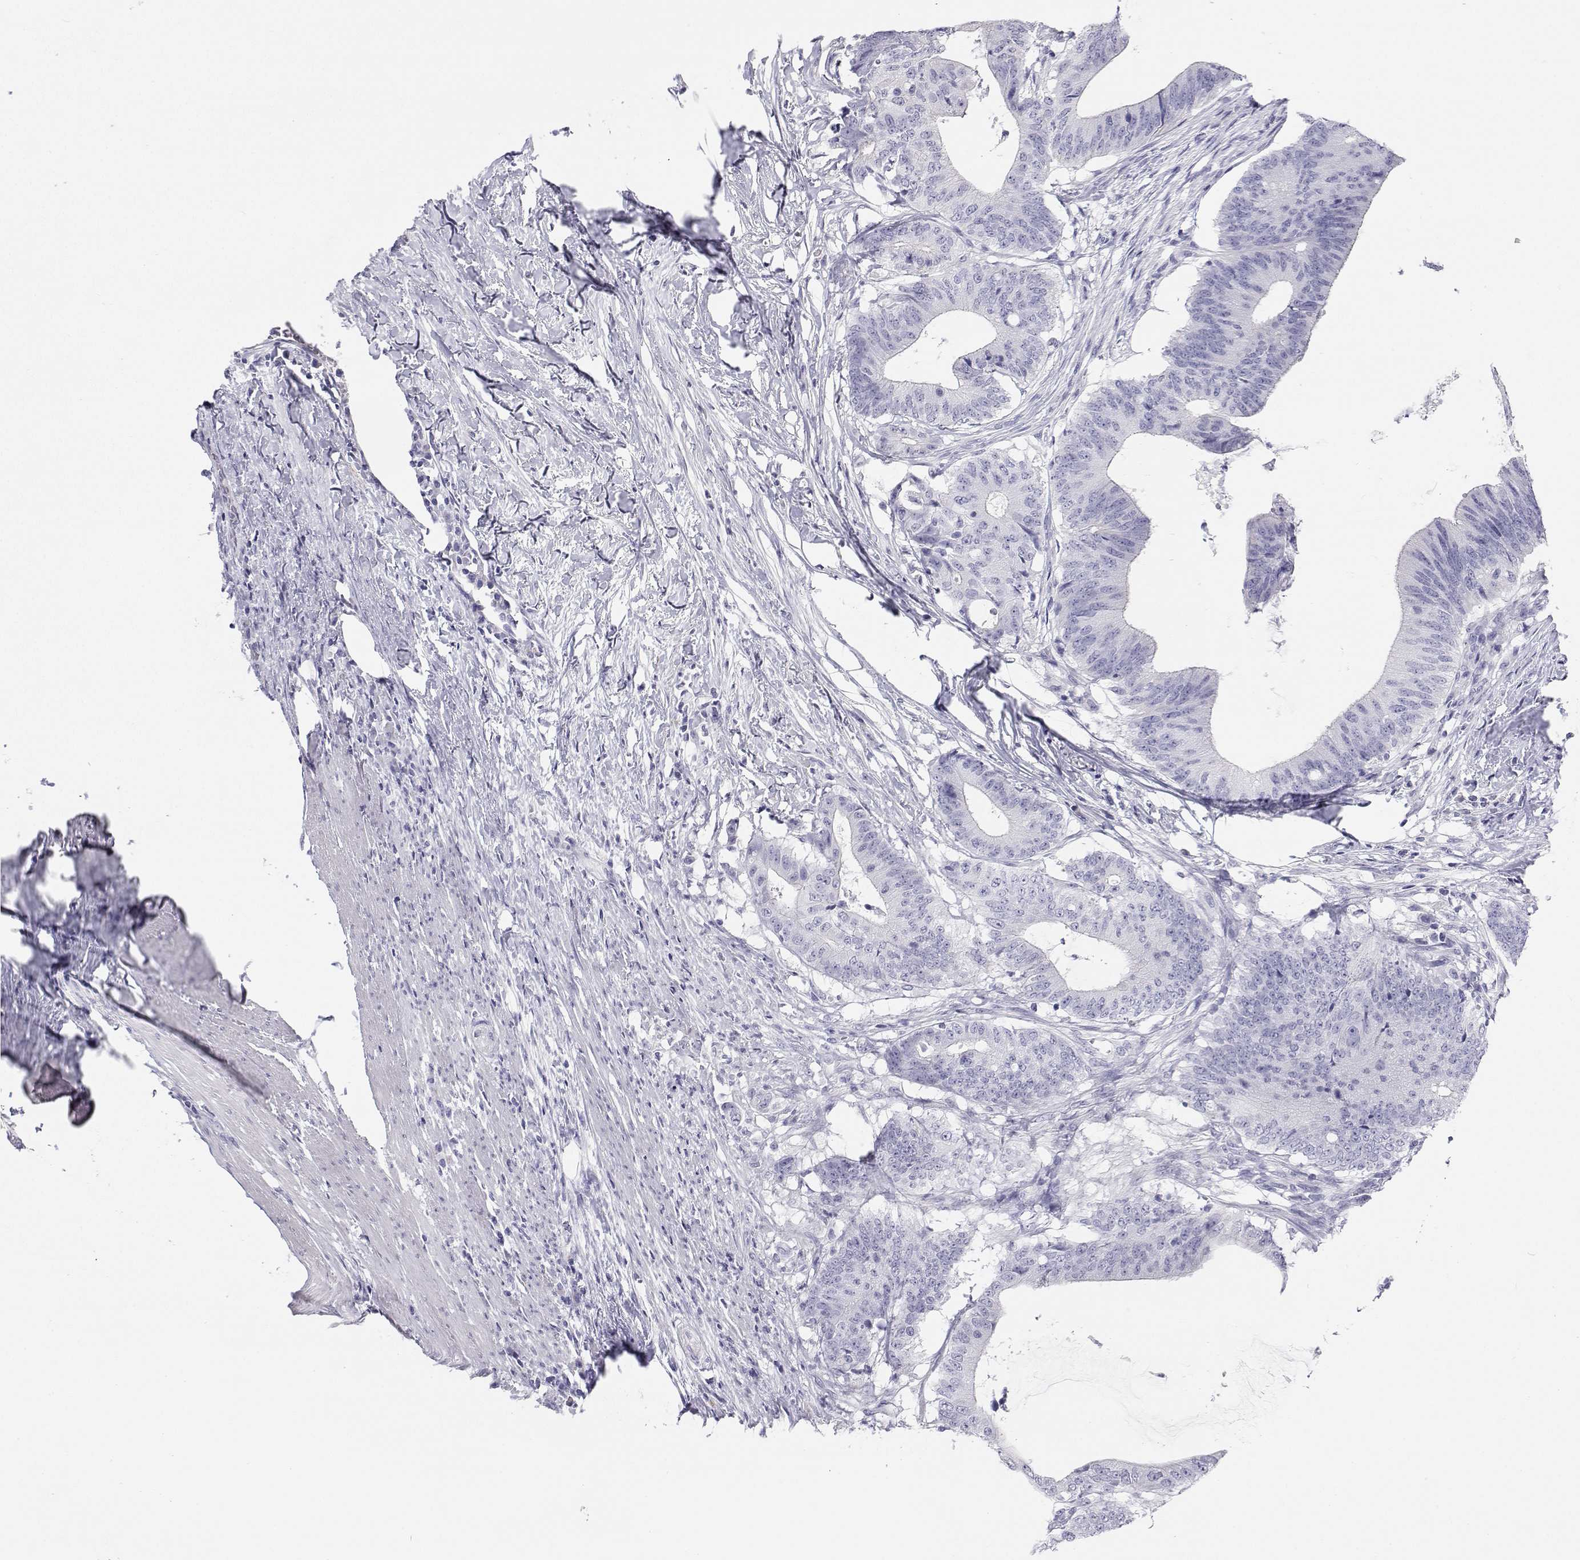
{"staining": {"intensity": "negative", "quantity": "none", "location": "none"}, "tissue": "colorectal cancer", "cell_type": "Tumor cells", "image_type": "cancer", "snomed": [{"axis": "morphology", "description": "Adenocarcinoma, NOS"}, {"axis": "topography", "description": "Colon"}], "caption": "DAB (3,3'-diaminobenzidine) immunohistochemical staining of colorectal cancer (adenocarcinoma) reveals no significant expression in tumor cells.", "gene": "BHMT", "patient": {"sex": "female", "age": 43}}